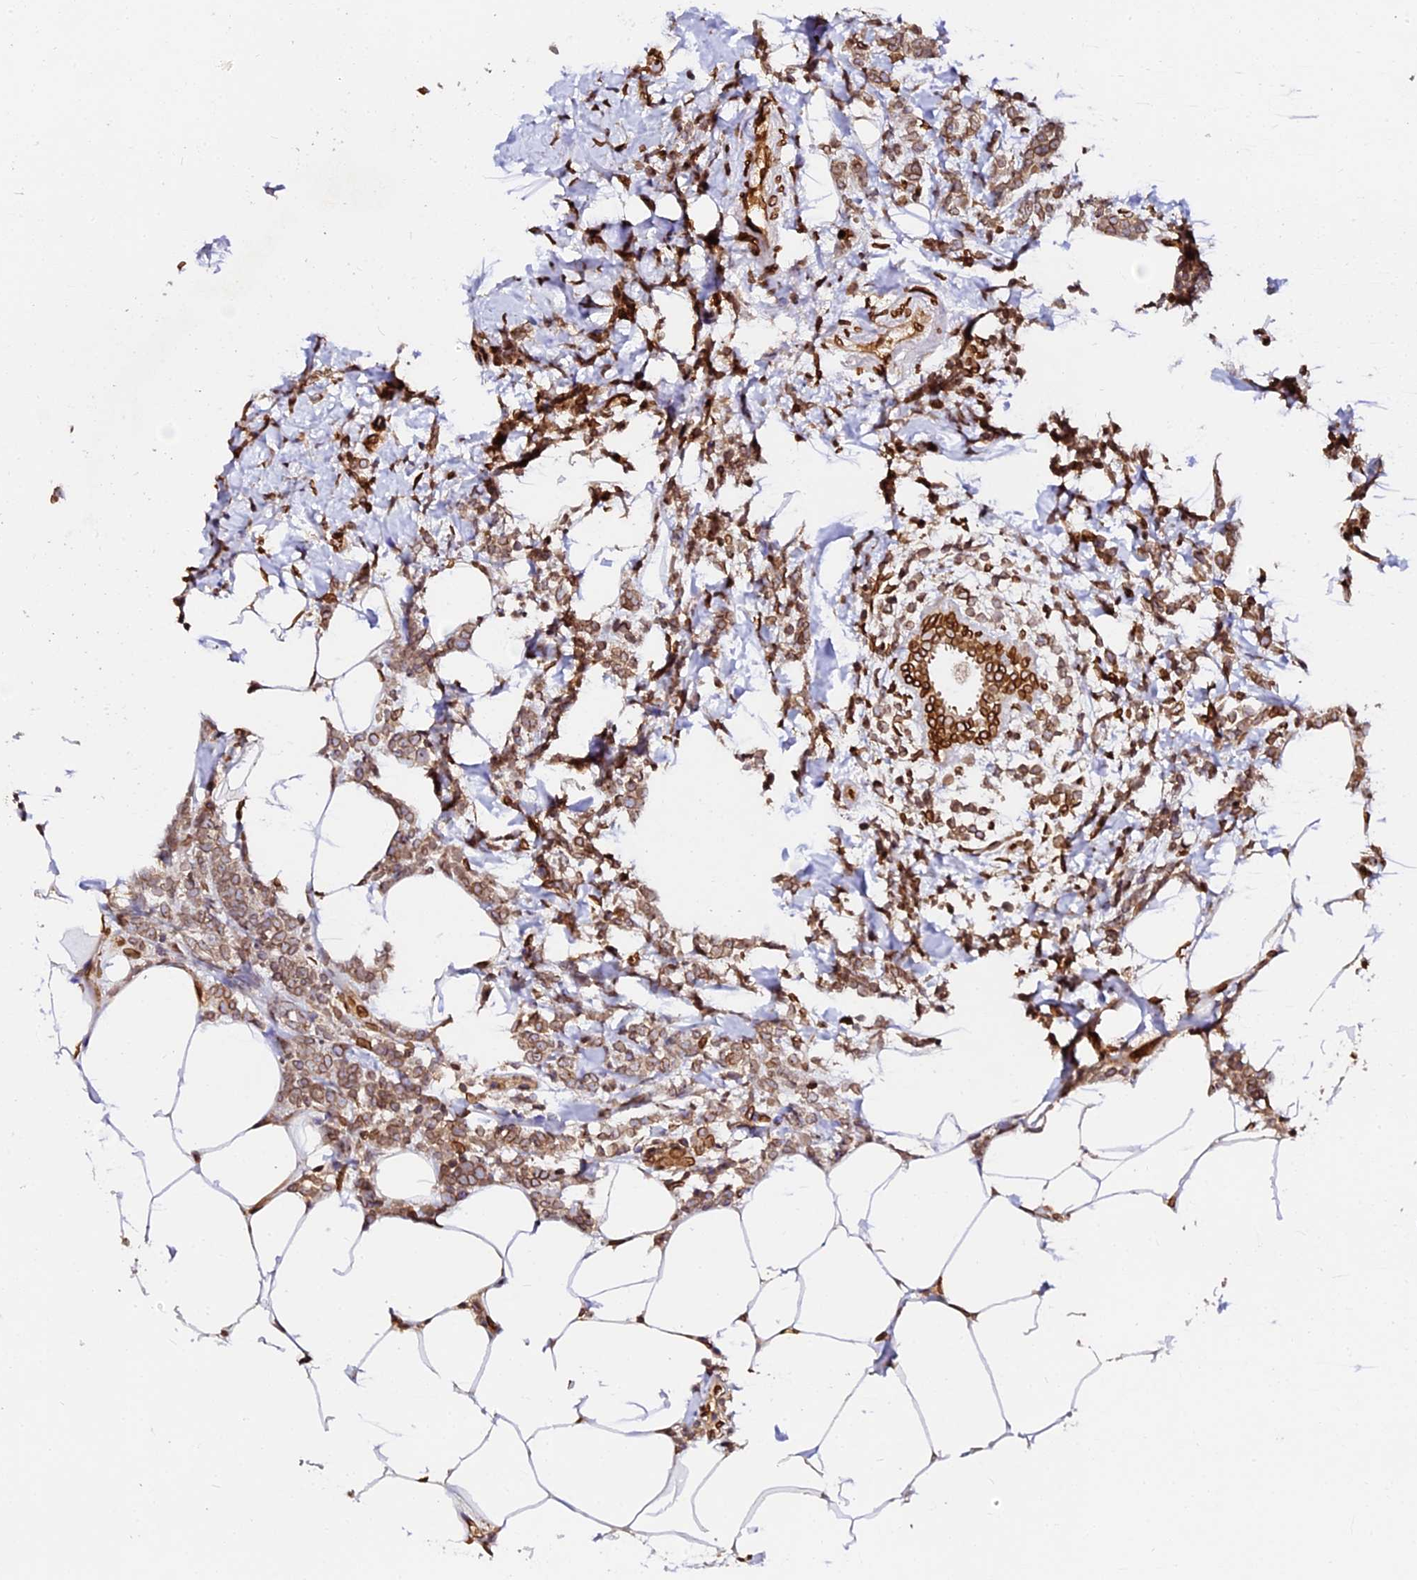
{"staining": {"intensity": "moderate", "quantity": ">75%", "location": "cytoplasmic/membranous,nuclear"}, "tissue": "breast cancer", "cell_type": "Tumor cells", "image_type": "cancer", "snomed": [{"axis": "morphology", "description": "Lobular carcinoma"}, {"axis": "topography", "description": "Breast"}], "caption": "Moderate cytoplasmic/membranous and nuclear protein expression is appreciated in about >75% of tumor cells in lobular carcinoma (breast).", "gene": "ANAPC5", "patient": {"sex": "female", "age": 58}}